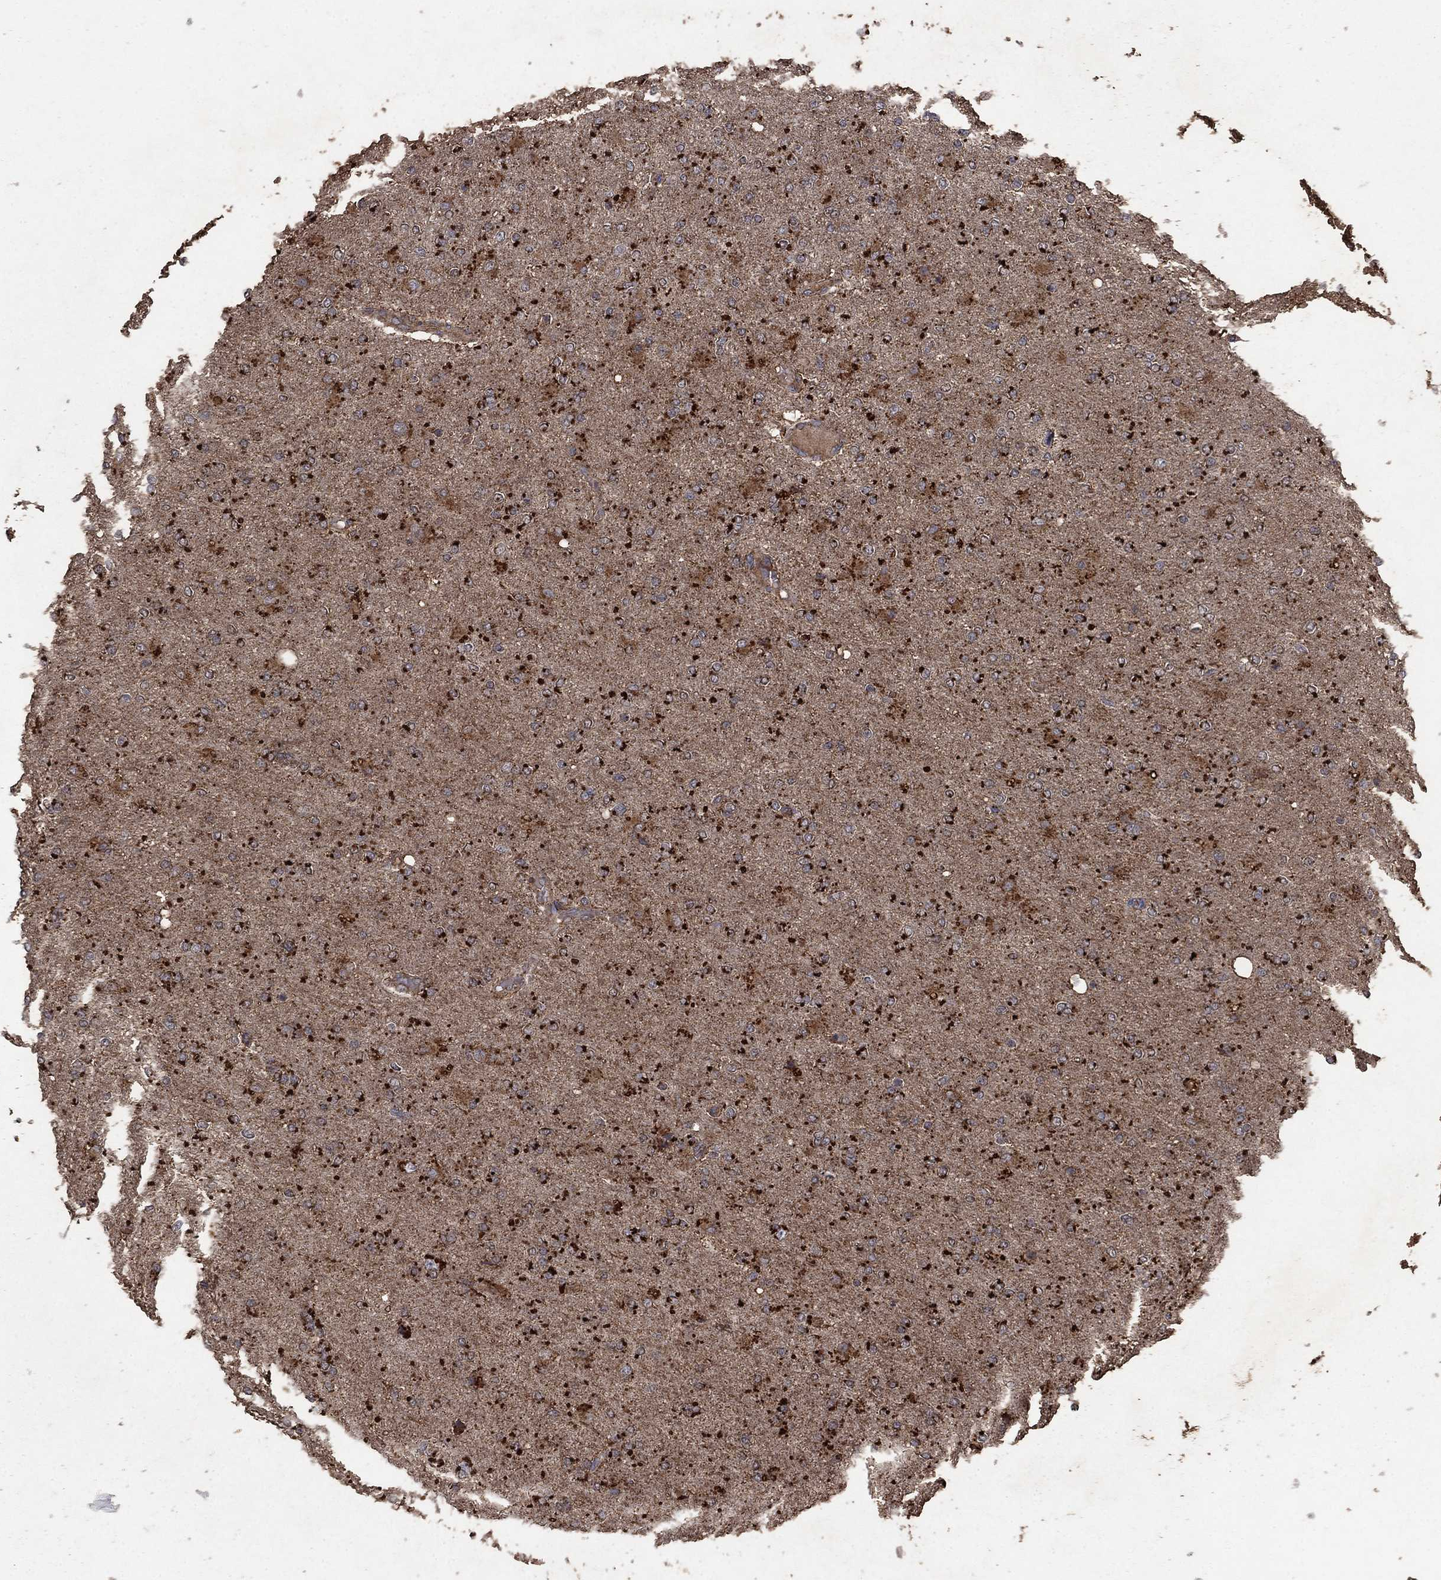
{"staining": {"intensity": "strong", "quantity": "25%-75%", "location": "cytoplasmic/membranous"}, "tissue": "glioma", "cell_type": "Tumor cells", "image_type": "cancer", "snomed": [{"axis": "morphology", "description": "Glioma, malignant, High grade"}, {"axis": "topography", "description": "Cerebral cortex"}], "caption": "Protein expression analysis of malignant high-grade glioma demonstrates strong cytoplasmic/membranous expression in about 25%-75% of tumor cells.", "gene": "DPH1", "patient": {"sex": "male", "age": 70}}